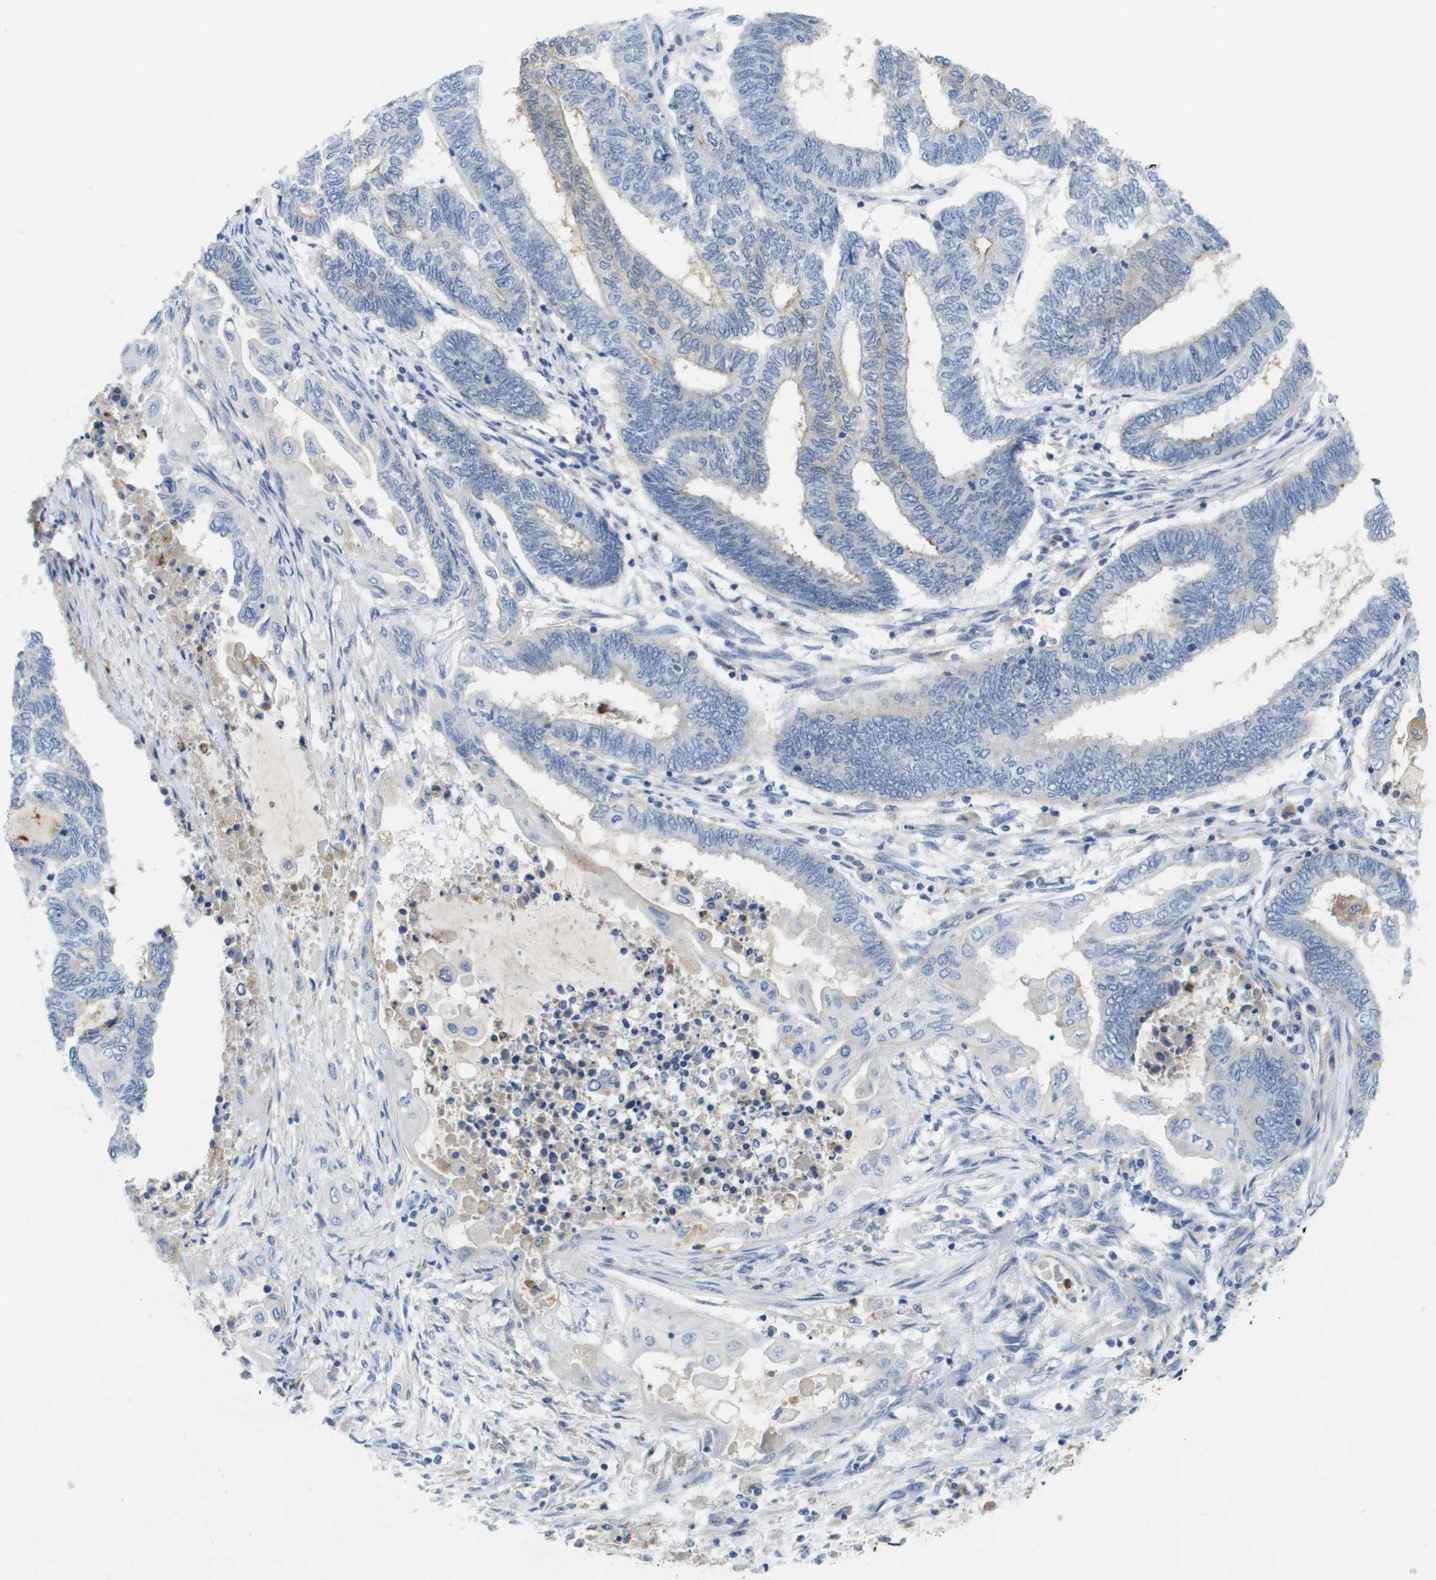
{"staining": {"intensity": "weak", "quantity": "<25%", "location": "cytoplasmic/membranous"}, "tissue": "endometrial cancer", "cell_type": "Tumor cells", "image_type": "cancer", "snomed": [{"axis": "morphology", "description": "Adenocarcinoma, NOS"}, {"axis": "topography", "description": "Uterus"}, {"axis": "topography", "description": "Endometrium"}], "caption": "Human endometrial cancer (adenocarcinoma) stained for a protein using immunohistochemistry reveals no positivity in tumor cells.", "gene": "LIPG", "patient": {"sex": "female", "age": 70}}